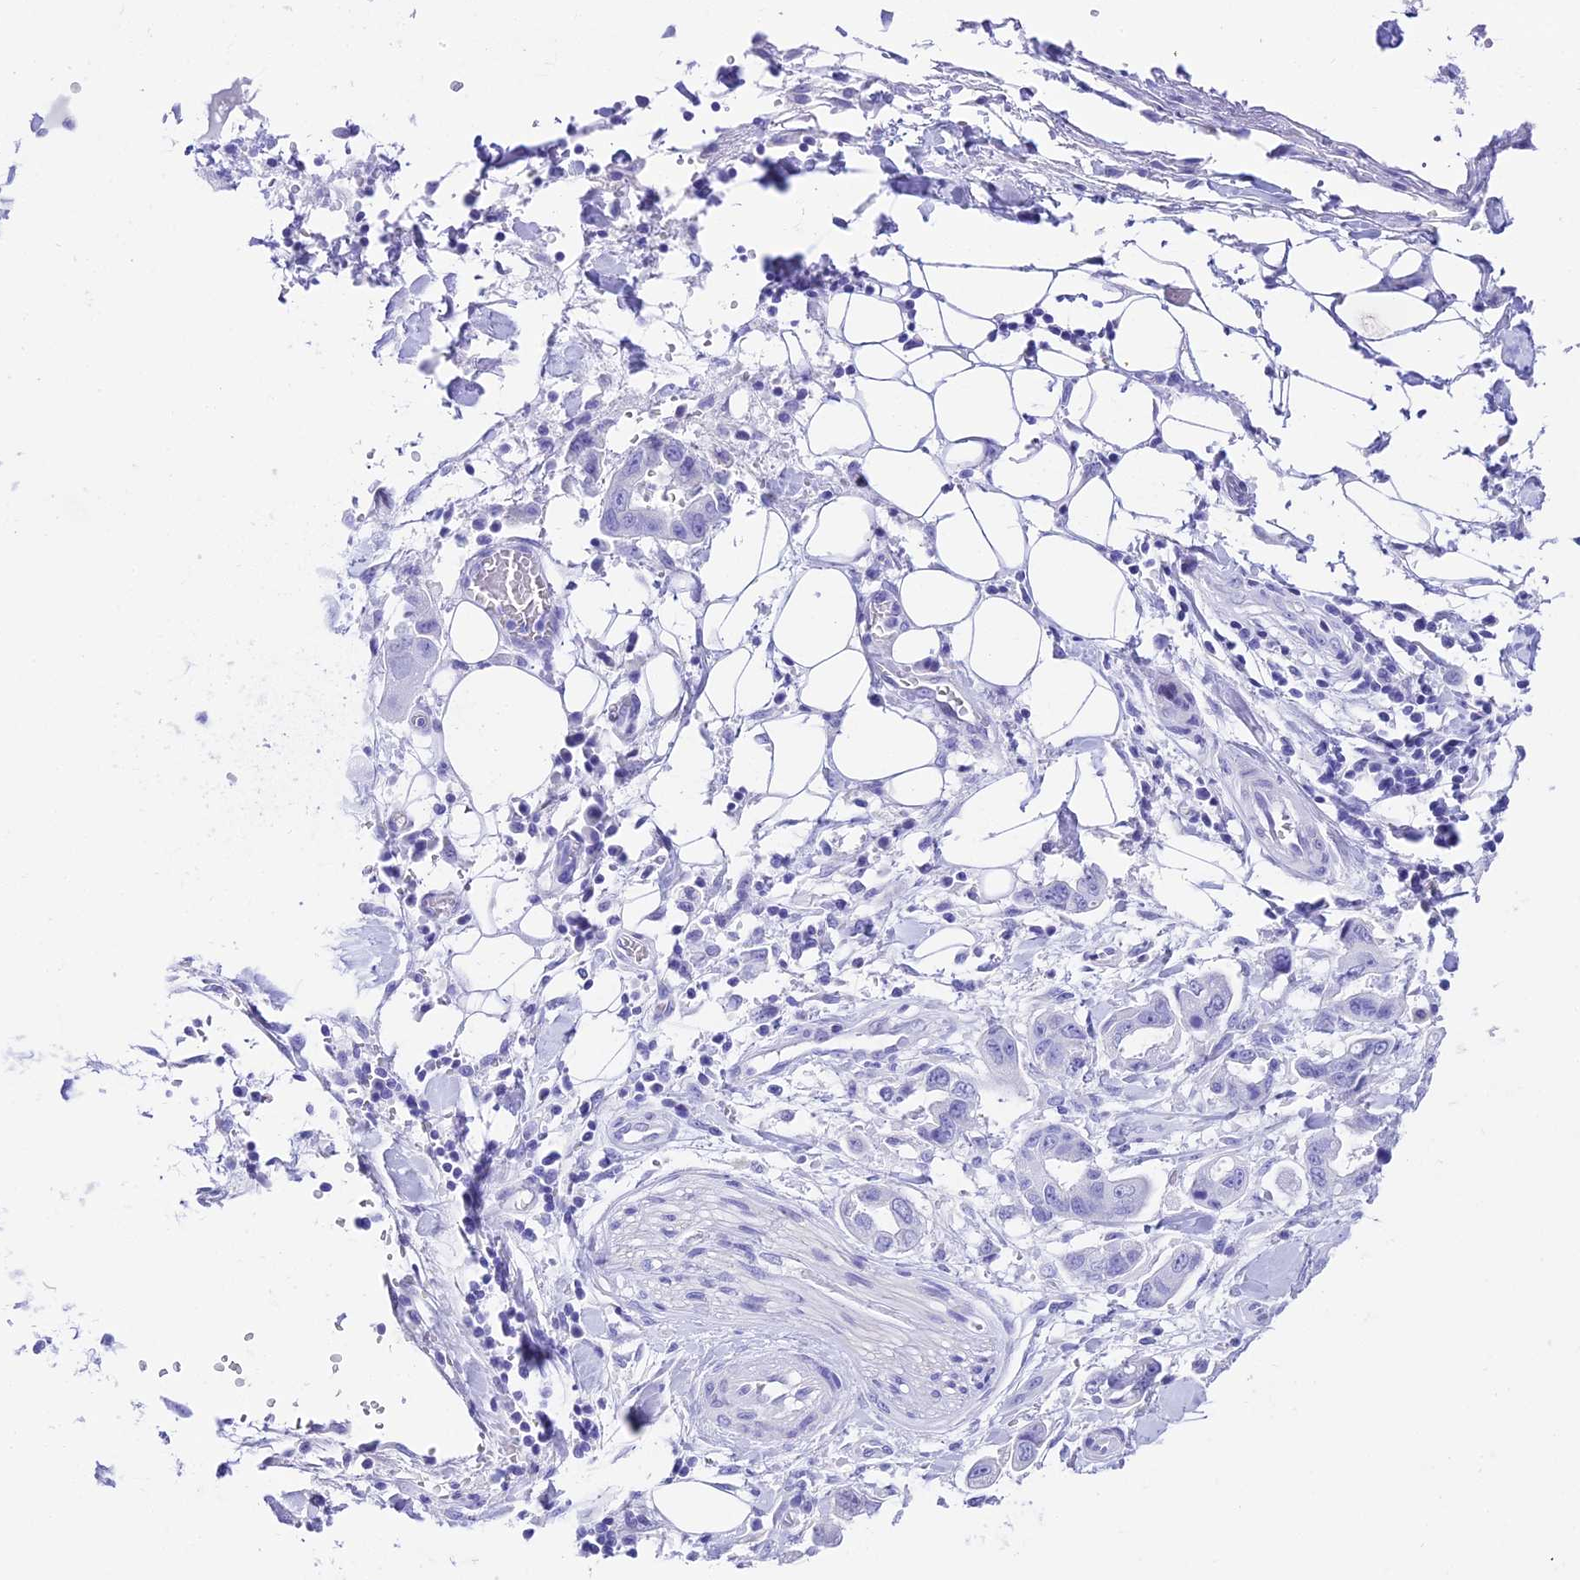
{"staining": {"intensity": "negative", "quantity": "none", "location": "none"}, "tissue": "stomach cancer", "cell_type": "Tumor cells", "image_type": "cancer", "snomed": [{"axis": "morphology", "description": "Adenocarcinoma, NOS"}, {"axis": "topography", "description": "Stomach"}], "caption": "Immunohistochemistry (IHC) image of human stomach adenocarcinoma stained for a protein (brown), which demonstrates no expression in tumor cells. (DAB IHC visualized using brightfield microscopy, high magnification).", "gene": "TRMT44", "patient": {"sex": "male", "age": 62}}